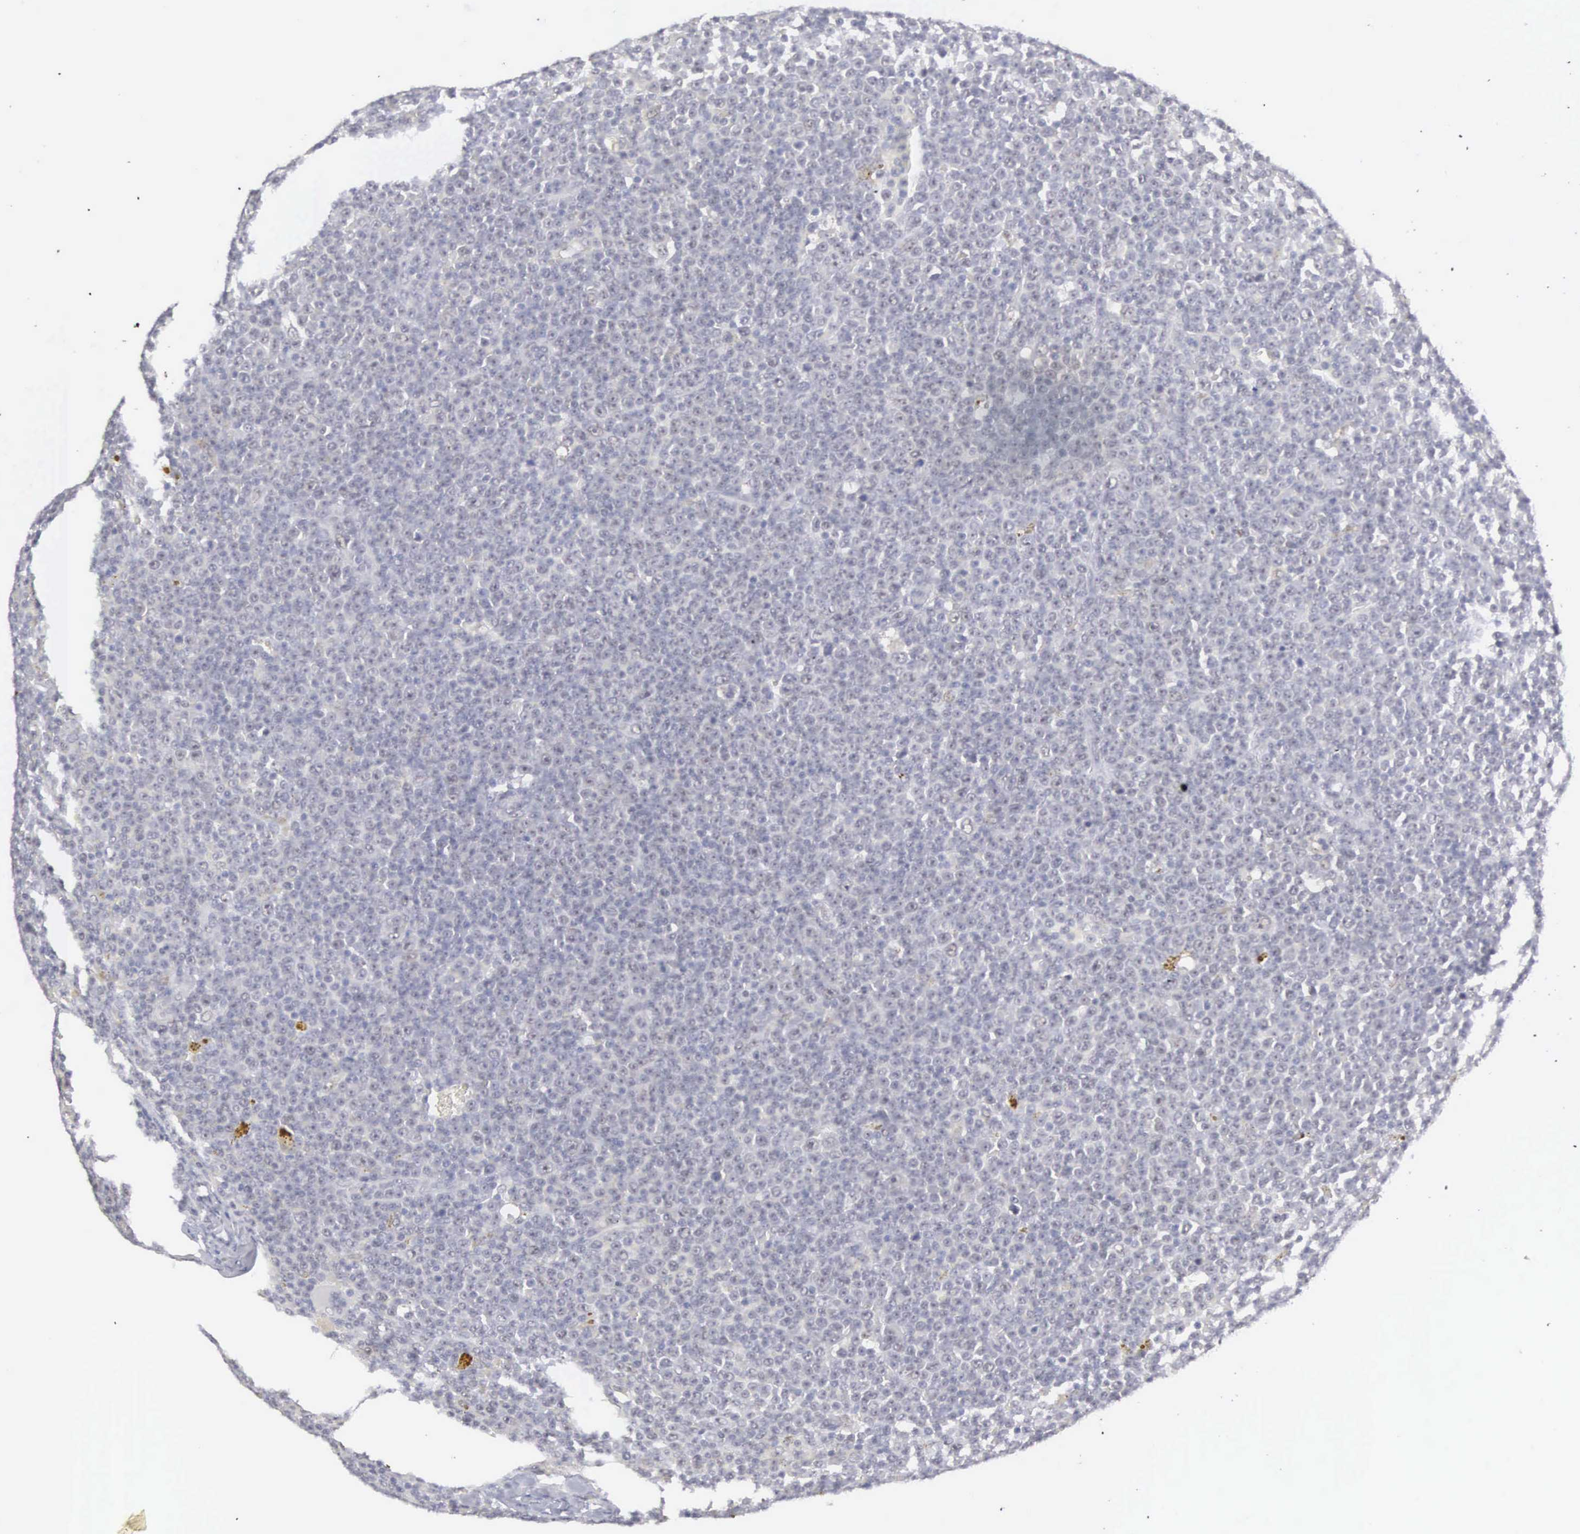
{"staining": {"intensity": "negative", "quantity": "none", "location": "none"}, "tissue": "lymphoma", "cell_type": "Tumor cells", "image_type": "cancer", "snomed": [{"axis": "morphology", "description": "Malignant lymphoma, non-Hodgkin's type, Low grade"}, {"axis": "topography", "description": "Lymph node"}], "caption": "This is a photomicrograph of immunohistochemistry (IHC) staining of low-grade malignant lymphoma, non-Hodgkin's type, which shows no expression in tumor cells.", "gene": "MNAT1", "patient": {"sex": "male", "age": 50}}